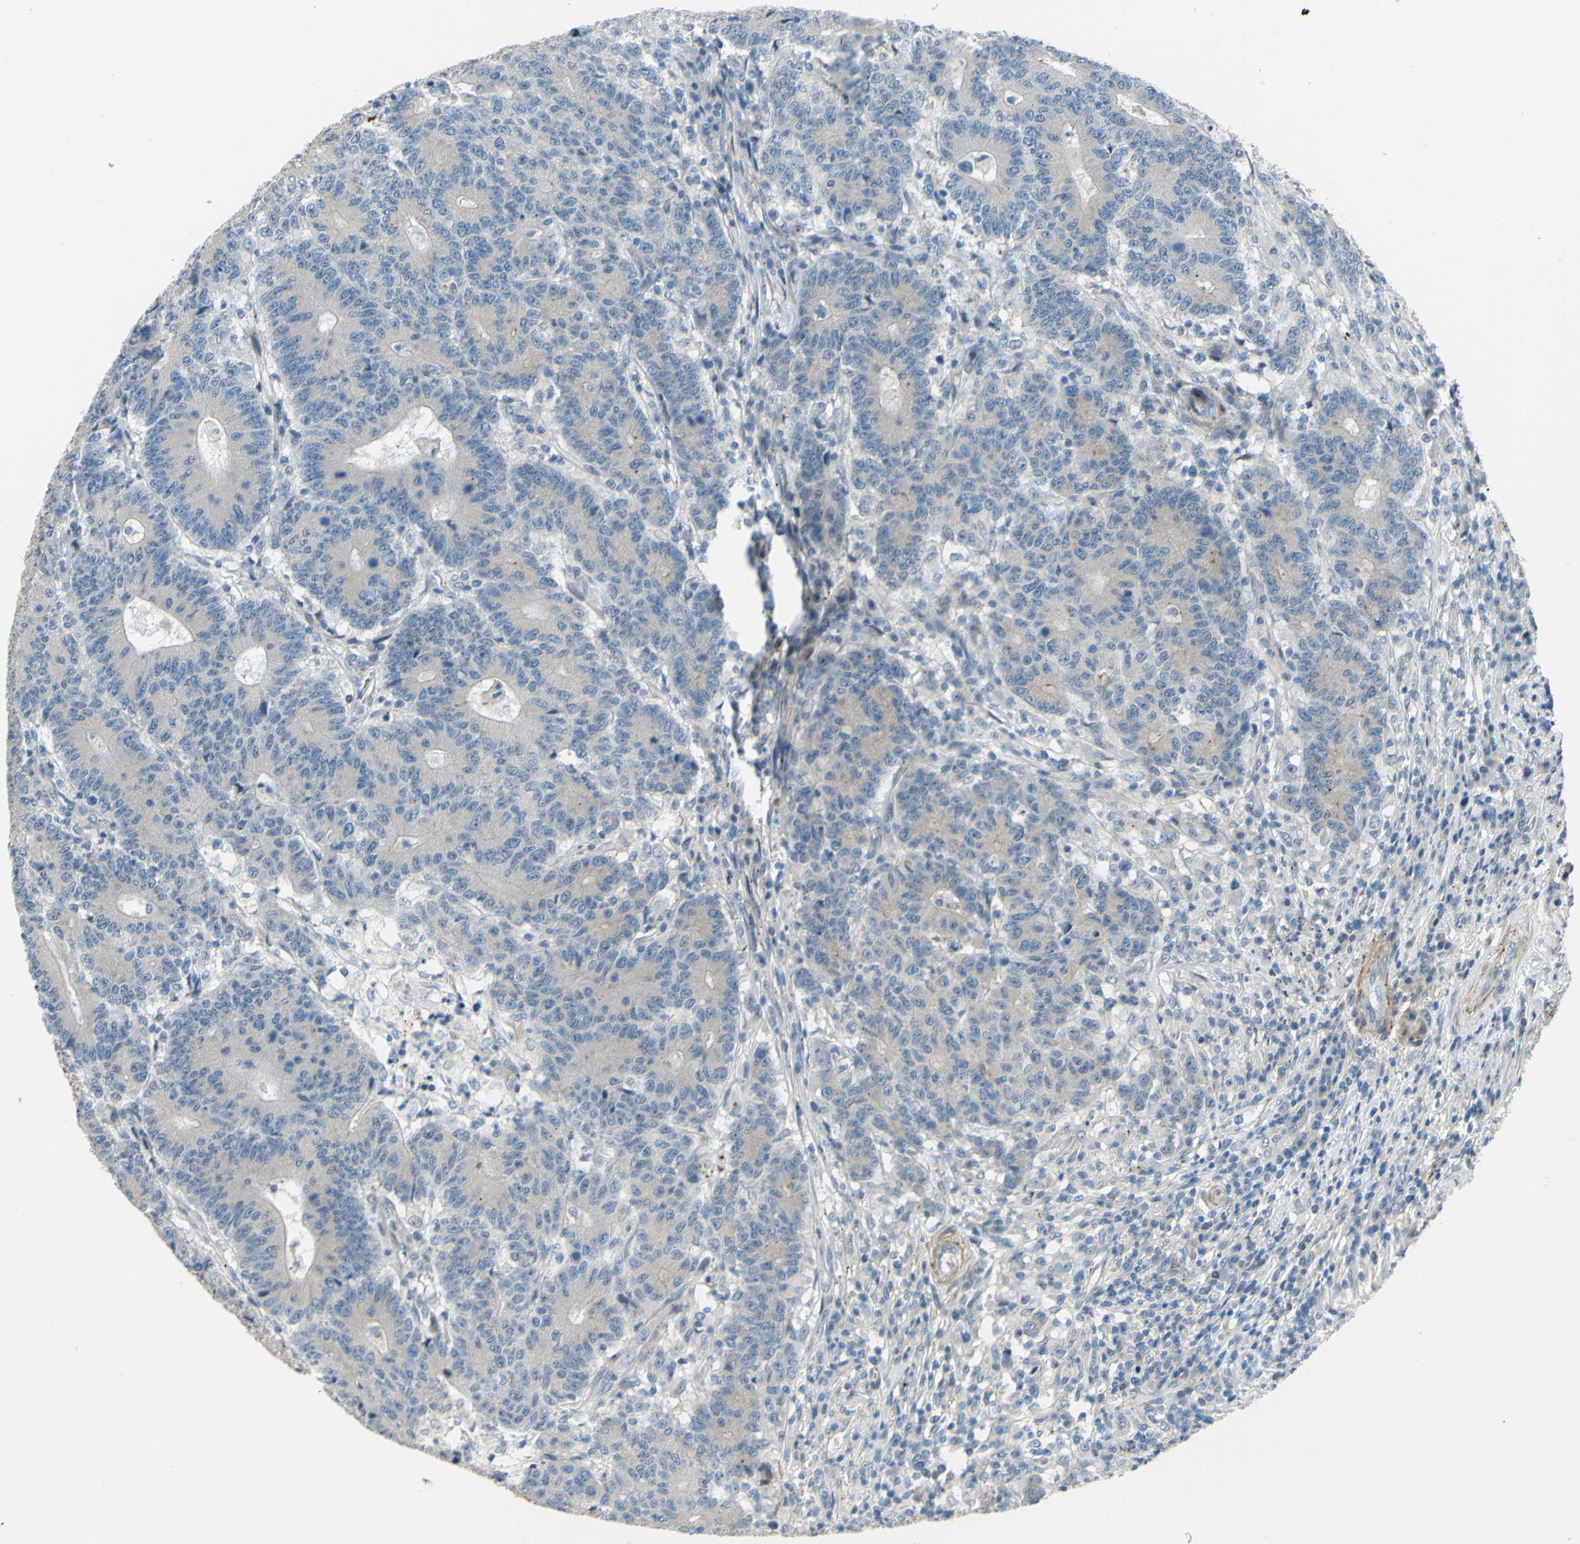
{"staining": {"intensity": "negative", "quantity": "none", "location": "none"}, "tissue": "colorectal cancer", "cell_type": "Tumor cells", "image_type": "cancer", "snomed": [{"axis": "morphology", "description": "Normal tissue, NOS"}, {"axis": "morphology", "description": "Adenocarcinoma, NOS"}, {"axis": "topography", "description": "Colon"}], "caption": "The image shows no significant expression in tumor cells of colorectal adenocarcinoma.", "gene": "ARHGAP1", "patient": {"sex": "female", "age": 75}}